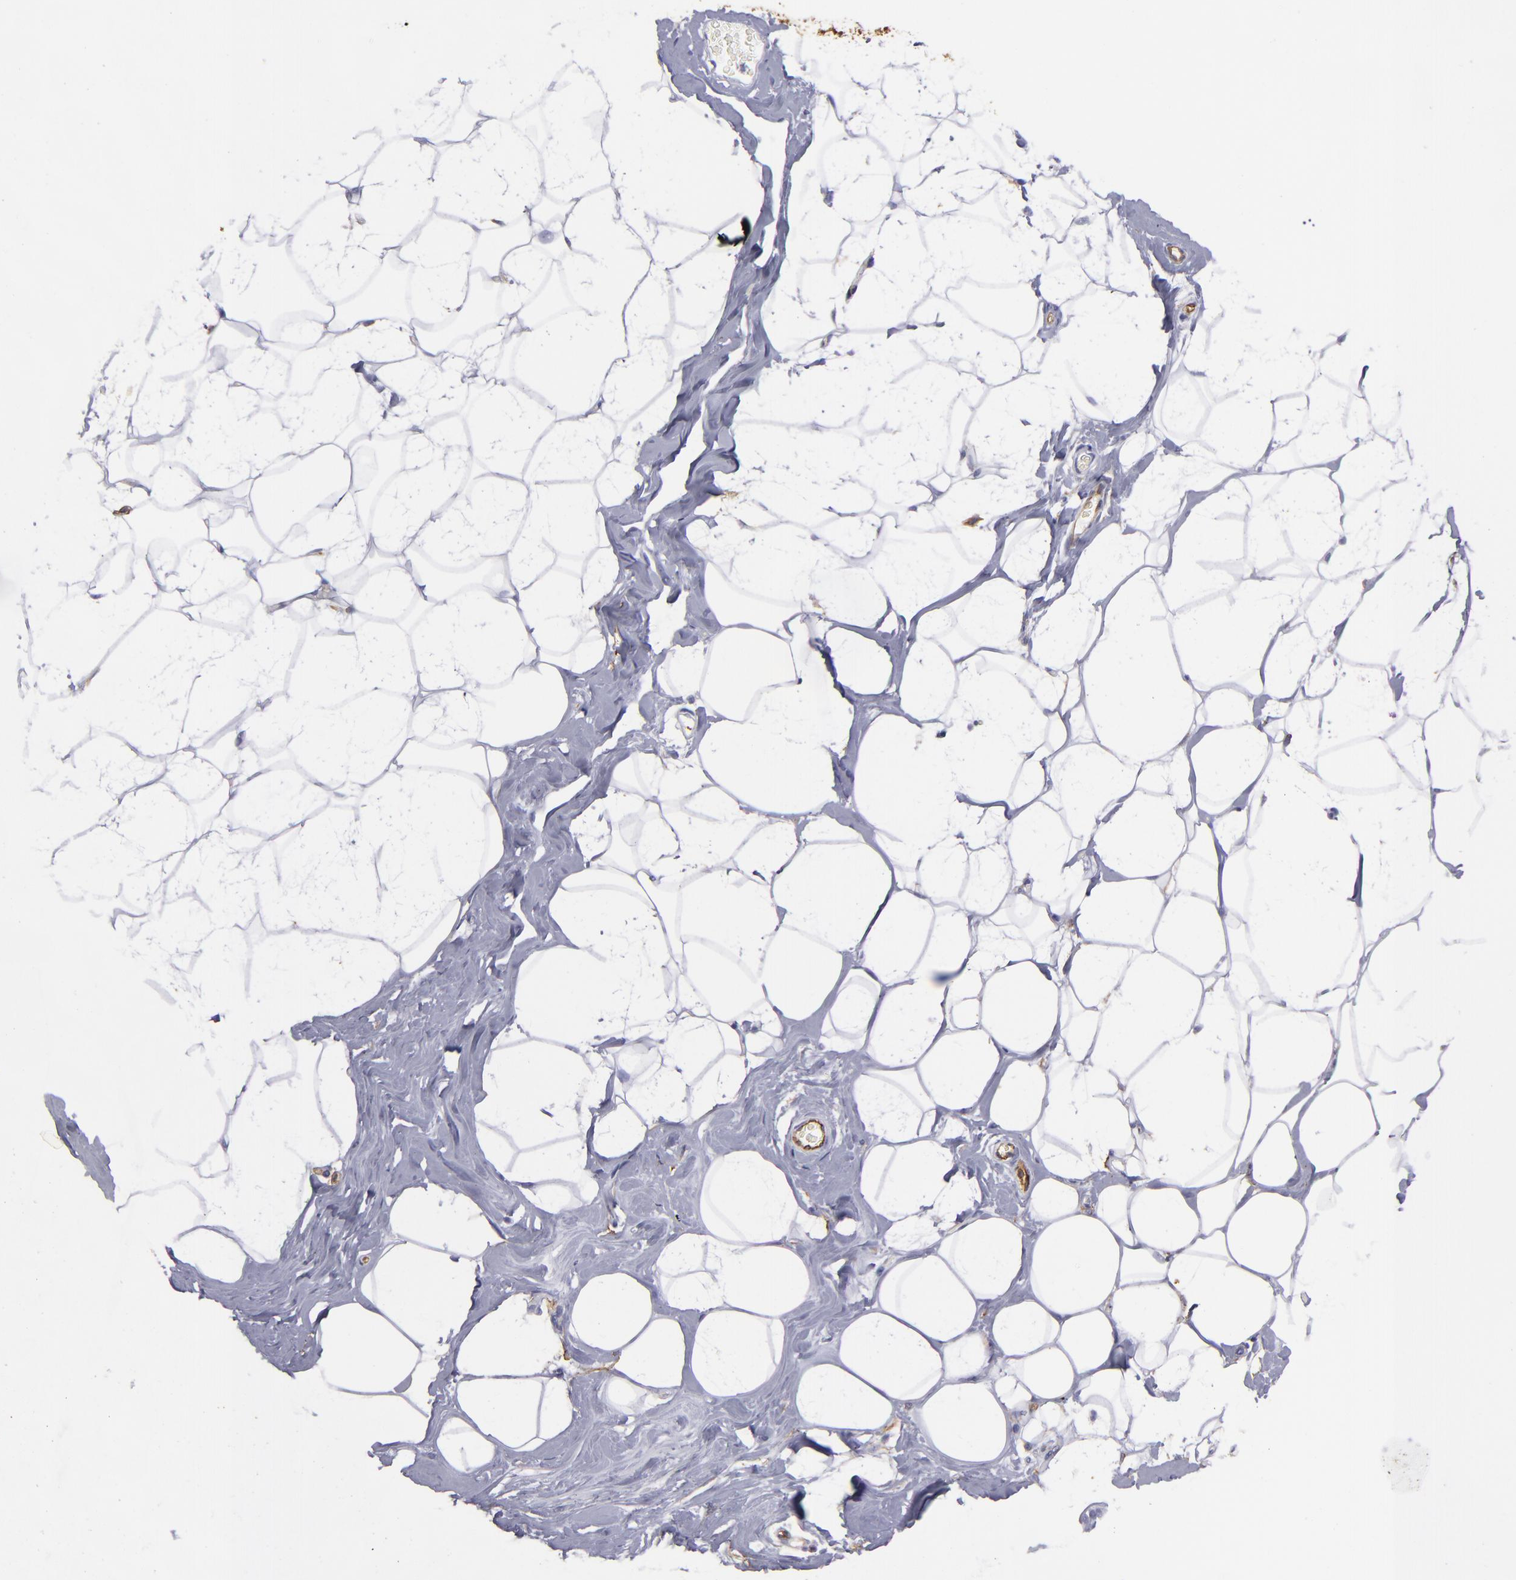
{"staining": {"intensity": "negative", "quantity": "none", "location": "none"}, "tissue": "breast", "cell_type": "Adipocytes", "image_type": "normal", "snomed": [{"axis": "morphology", "description": "Normal tissue, NOS"}, {"axis": "morphology", "description": "Fibrosis, NOS"}, {"axis": "topography", "description": "Breast"}], "caption": "This image is of unremarkable breast stained with immunohistochemistry to label a protein in brown with the nuclei are counter-stained blue. There is no positivity in adipocytes.", "gene": "ACE", "patient": {"sex": "female", "age": 39}}